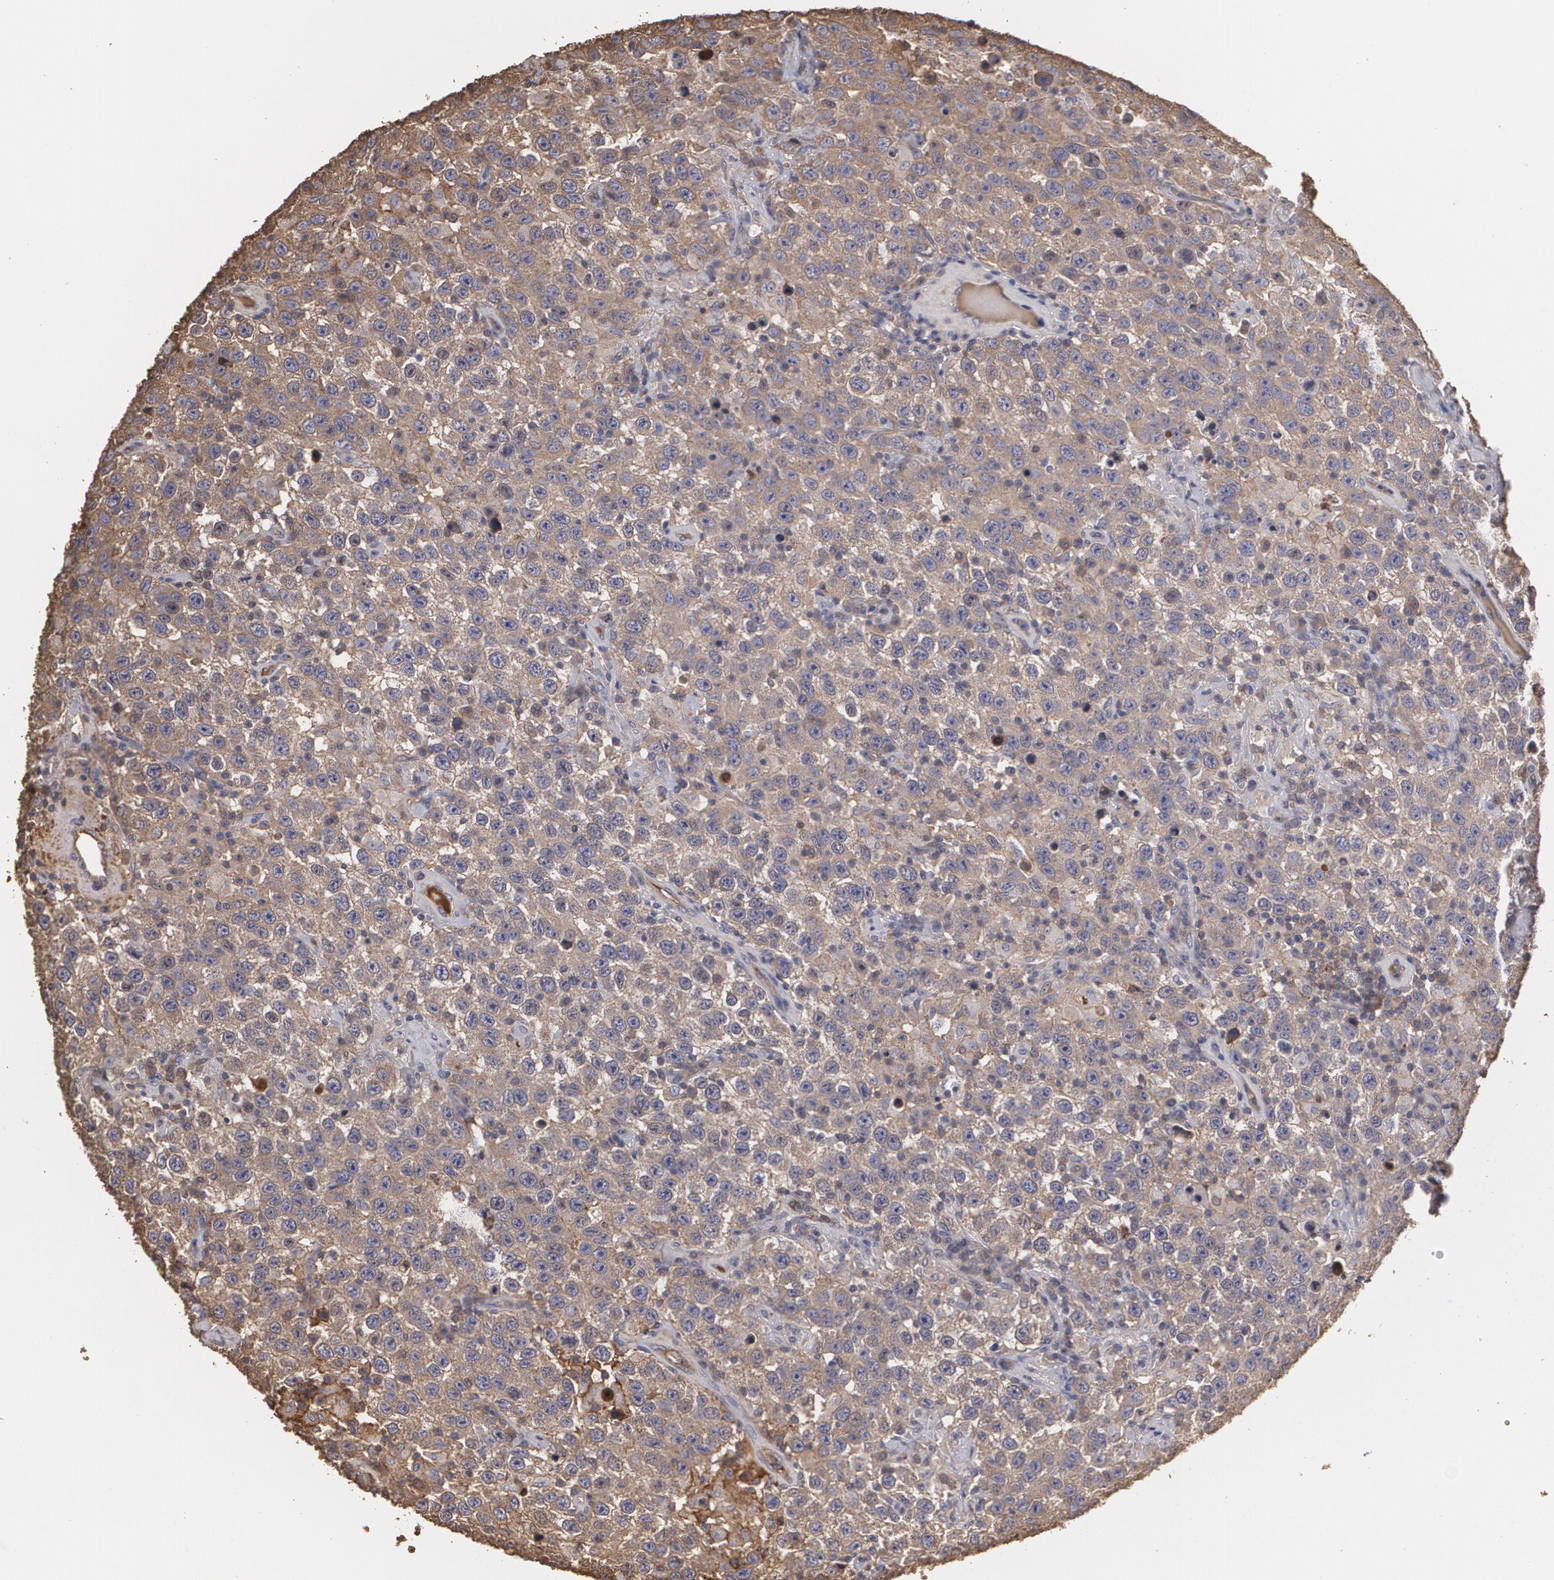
{"staining": {"intensity": "weak", "quantity": ">75%", "location": "cytoplasmic/membranous"}, "tissue": "testis cancer", "cell_type": "Tumor cells", "image_type": "cancer", "snomed": [{"axis": "morphology", "description": "Seminoma, NOS"}, {"axis": "topography", "description": "Testis"}], "caption": "A photomicrograph showing weak cytoplasmic/membranous positivity in about >75% of tumor cells in testis cancer, as visualized by brown immunohistochemical staining.", "gene": "PON1", "patient": {"sex": "male", "age": 41}}